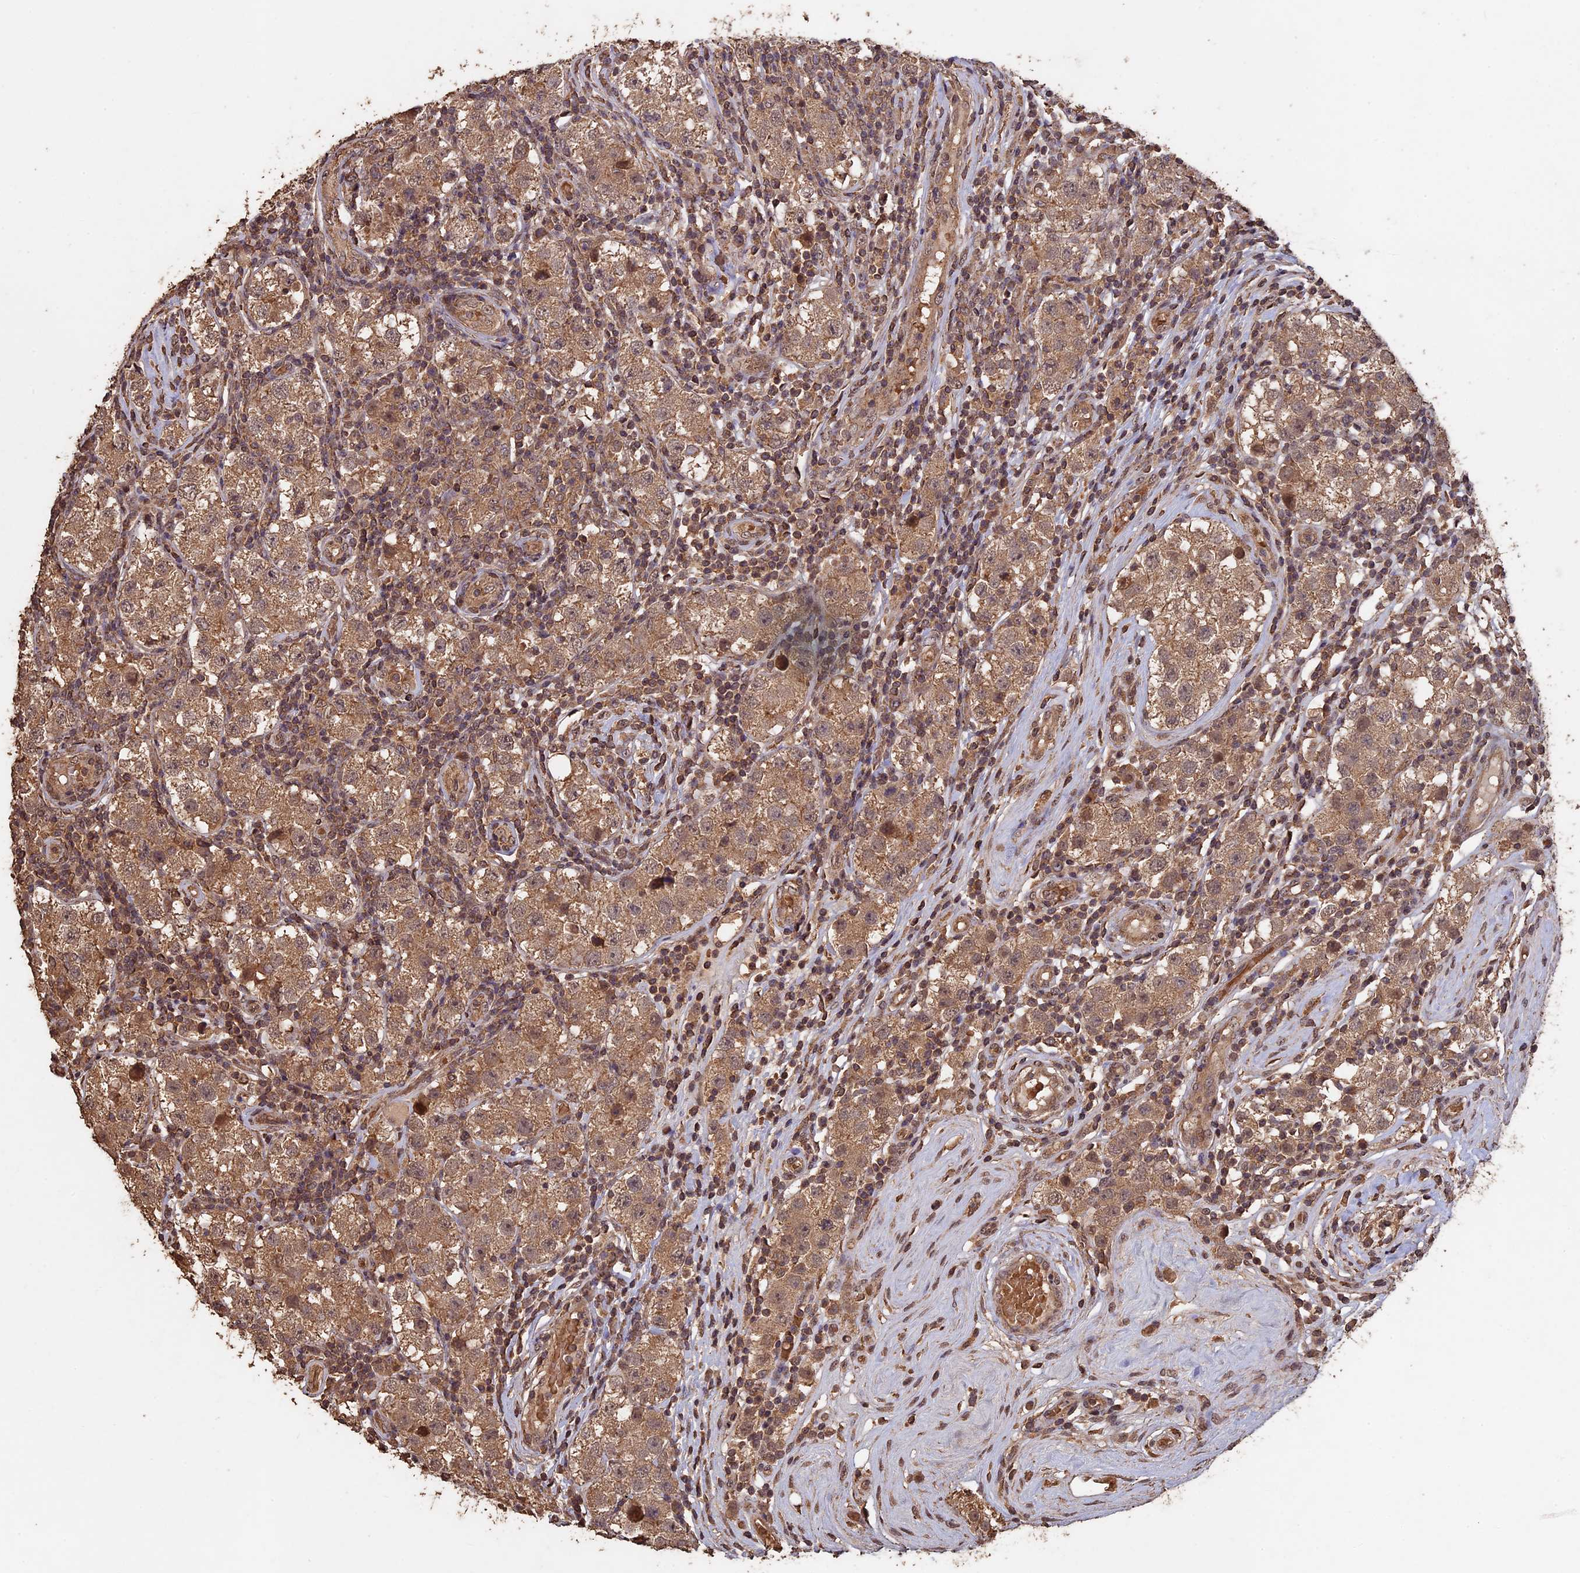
{"staining": {"intensity": "moderate", "quantity": ">75%", "location": "cytoplasmic/membranous"}, "tissue": "testis cancer", "cell_type": "Tumor cells", "image_type": "cancer", "snomed": [{"axis": "morphology", "description": "Seminoma, NOS"}, {"axis": "topography", "description": "Testis"}], "caption": "A high-resolution image shows immunohistochemistry staining of testis cancer (seminoma), which displays moderate cytoplasmic/membranous expression in approximately >75% of tumor cells. (DAB (3,3'-diaminobenzidine) IHC with brightfield microscopy, high magnification).", "gene": "HUNK", "patient": {"sex": "male", "age": 34}}